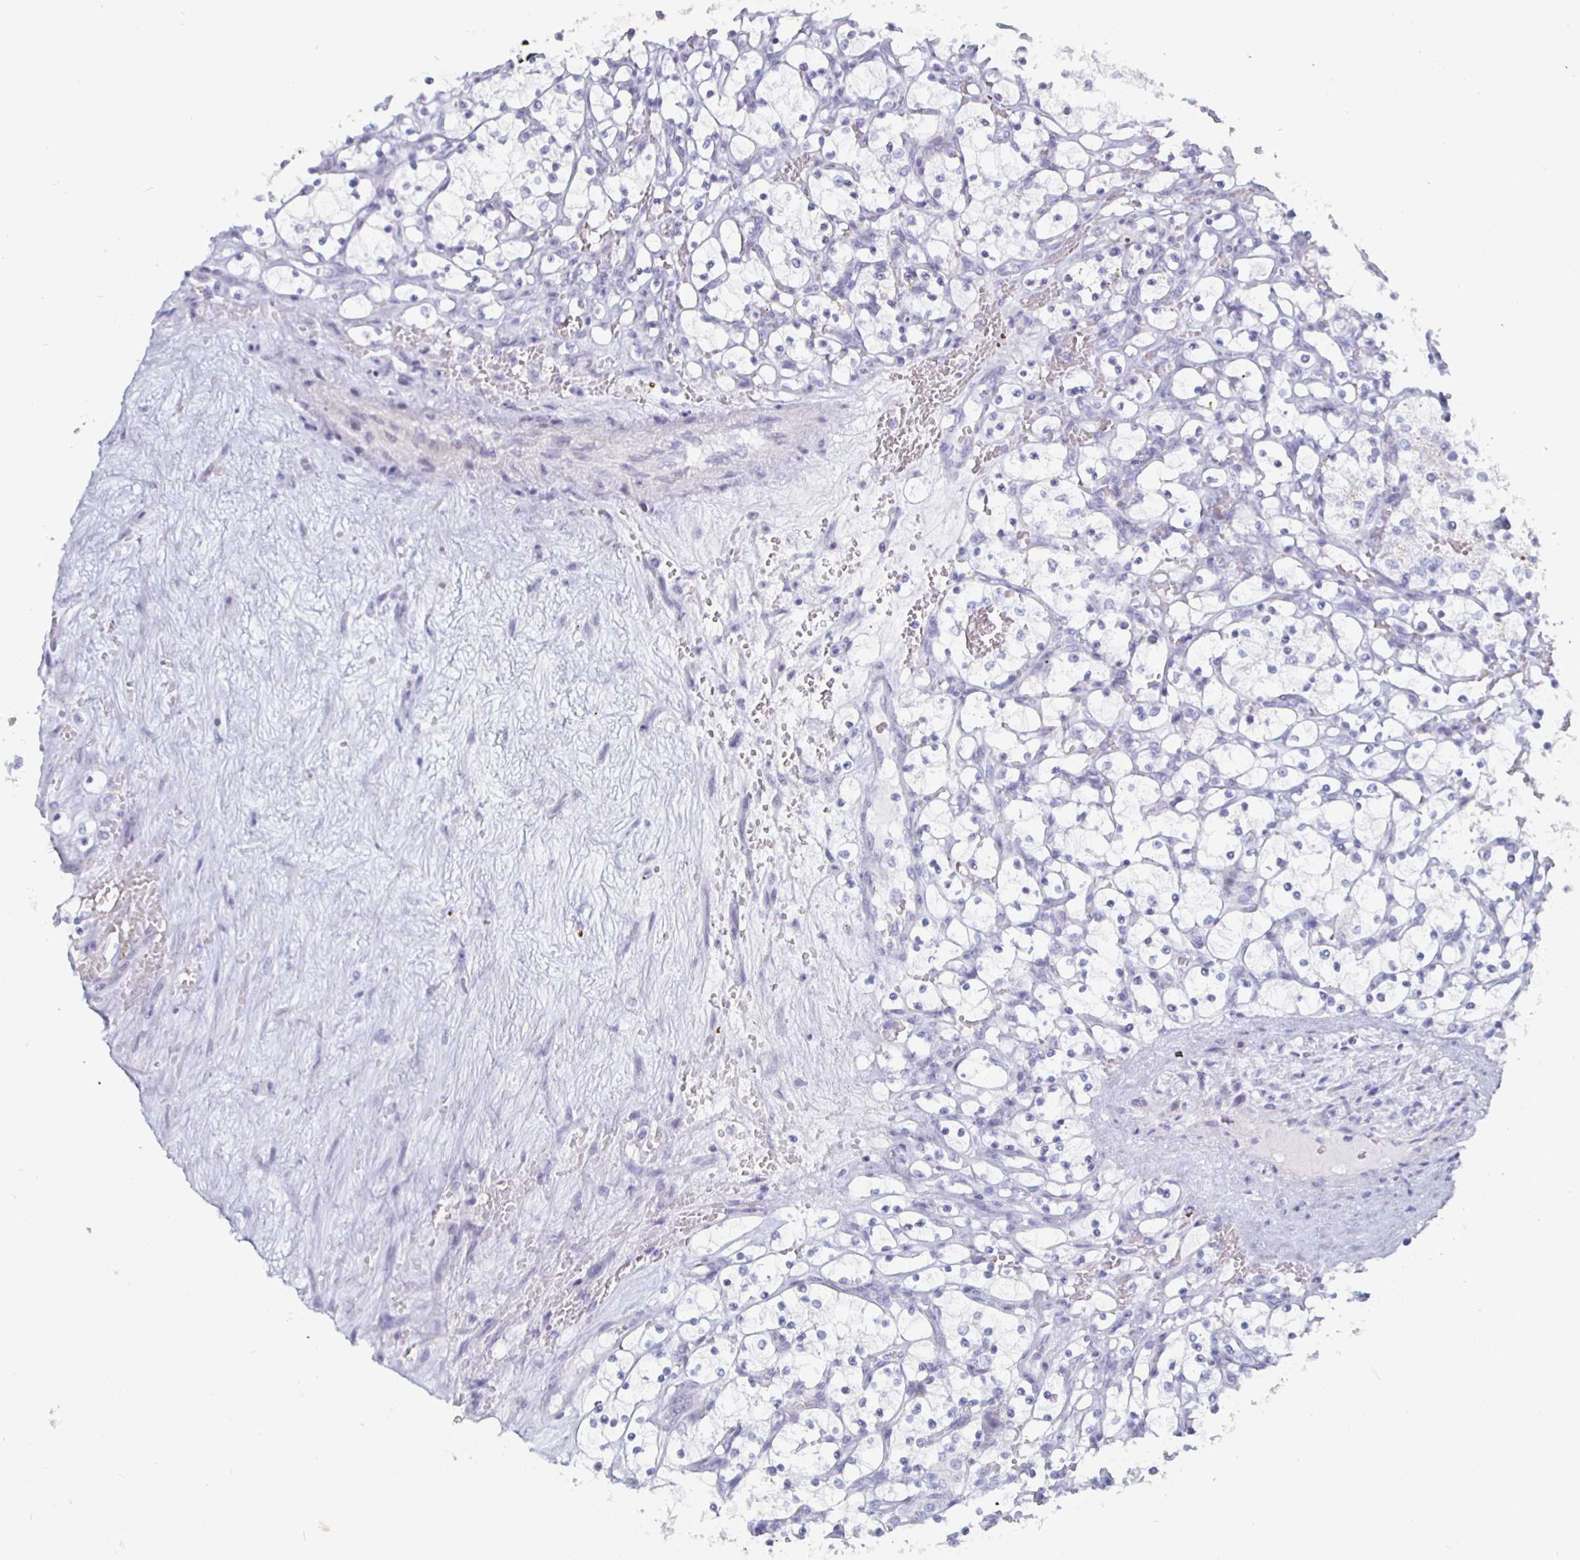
{"staining": {"intensity": "negative", "quantity": "none", "location": "none"}, "tissue": "renal cancer", "cell_type": "Tumor cells", "image_type": "cancer", "snomed": [{"axis": "morphology", "description": "Adenocarcinoma, NOS"}, {"axis": "topography", "description": "Kidney"}], "caption": "High magnification brightfield microscopy of renal adenocarcinoma stained with DAB (brown) and counterstained with hematoxylin (blue): tumor cells show no significant positivity.", "gene": "DMRTB1", "patient": {"sex": "female", "age": 69}}